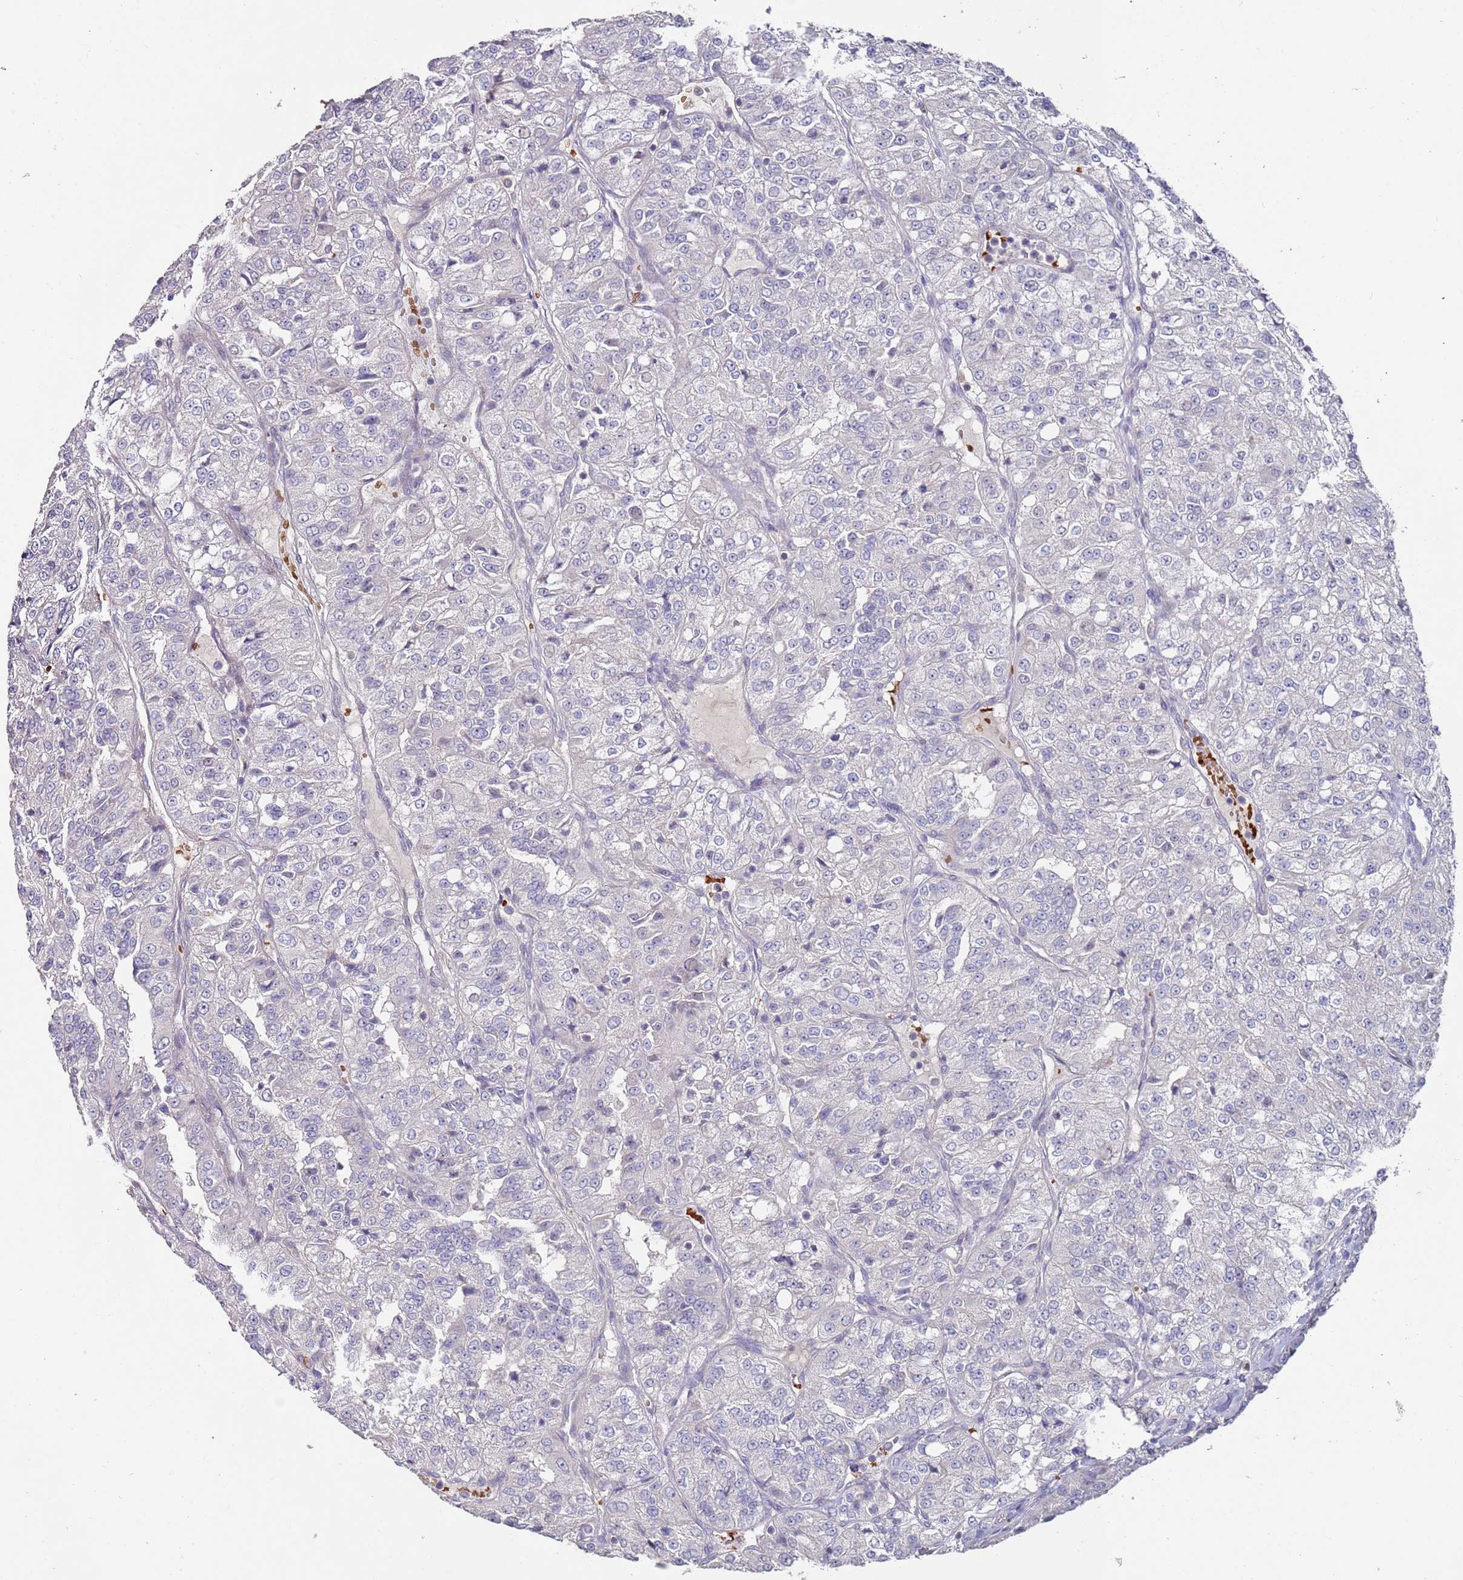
{"staining": {"intensity": "negative", "quantity": "none", "location": "none"}, "tissue": "renal cancer", "cell_type": "Tumor cells", "image_type": "cancer", "snomed": [{"axis": "morphology", "description": "Adenocarcinoma, NOS"}, {"axis": "topography", "description": "Kidney"}], "caption": "Tumor cells are negative for brown protein staining in adenocarcinoma (renal).", "gene": "LACC1", "patient": {"sex": "female", "age": 63}}